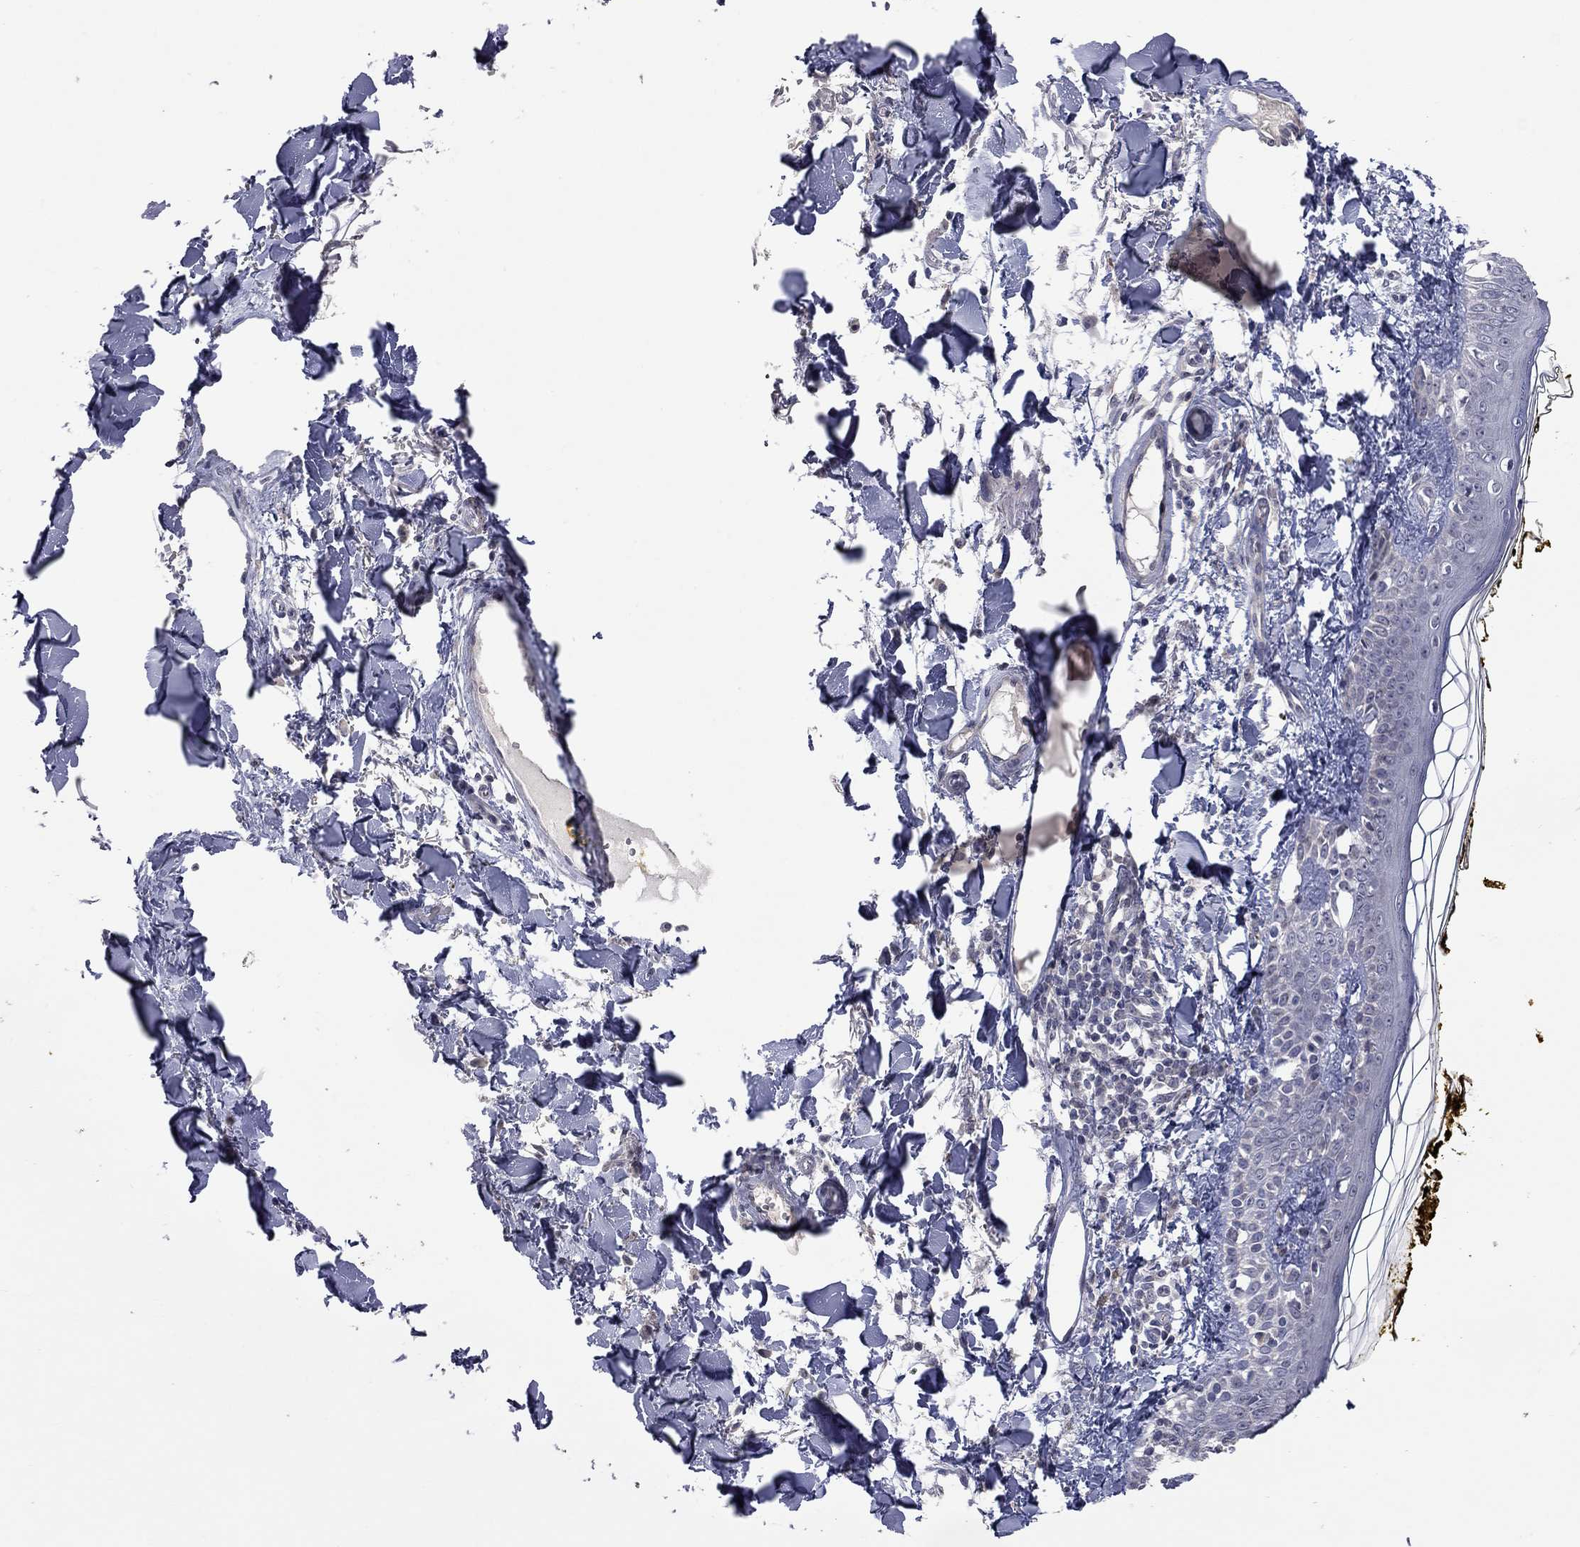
{"staining": {"intensity": "negative", "quantity": "none", "location": "none"}, "tissue": "skin", "cell_type": "Fibroblasts", "image_type": "normal", "snomed": [{"axis": "morphology", "description": "Normal tissue, NOS"}, {"axis": "topography", "description": "Skin"}], "caption": "DAB immunohistochemical staining of unremarkable human skin displays no significant expression in fibroblasts.", "gene": "FABP12", "patient": {"sex": "male", "age": 76}}